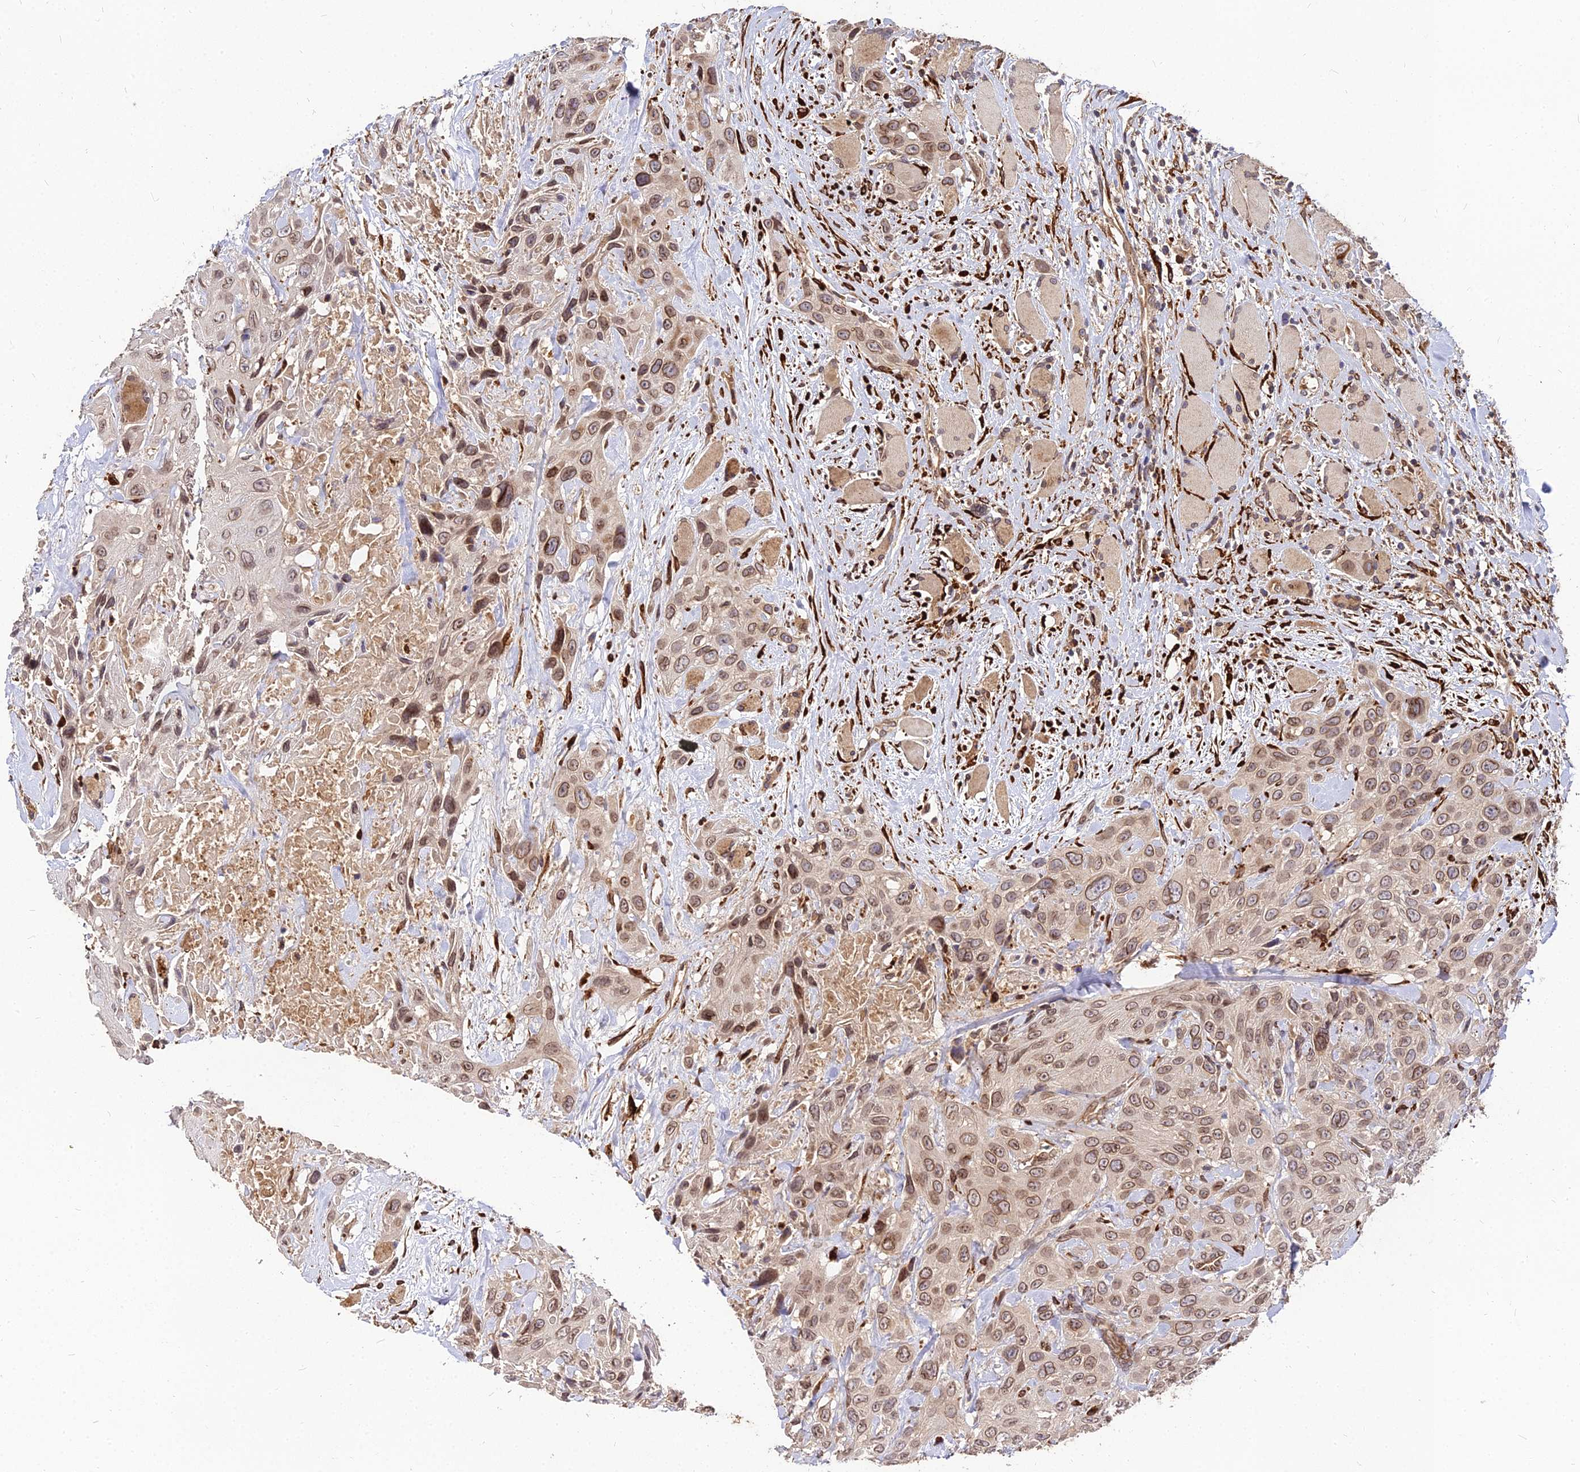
{"staining": {"intensity": "moderate", "quantity": ">75%", "location": "cytoplasmic/membranous,nuclear"}, "tissue": "head and neck cancer", "cell_type": "Tumor cells", "image_type": "cancer", "snomed": [{"axis": "morphology", "description": "Squamous cell carcinoma, NOS"}, {"axis": "topography", "description": "Head-Neck"}], "caption": "This is a photomicrograph of immunohistochemistry (IHC) staining of head and neck cancer, which shows moderate positivity in the cytoplasmic/membranous and nuclear of tumor cells.", "gene": "PDE4D", "patient": {"sex": "male", "age": 81}}